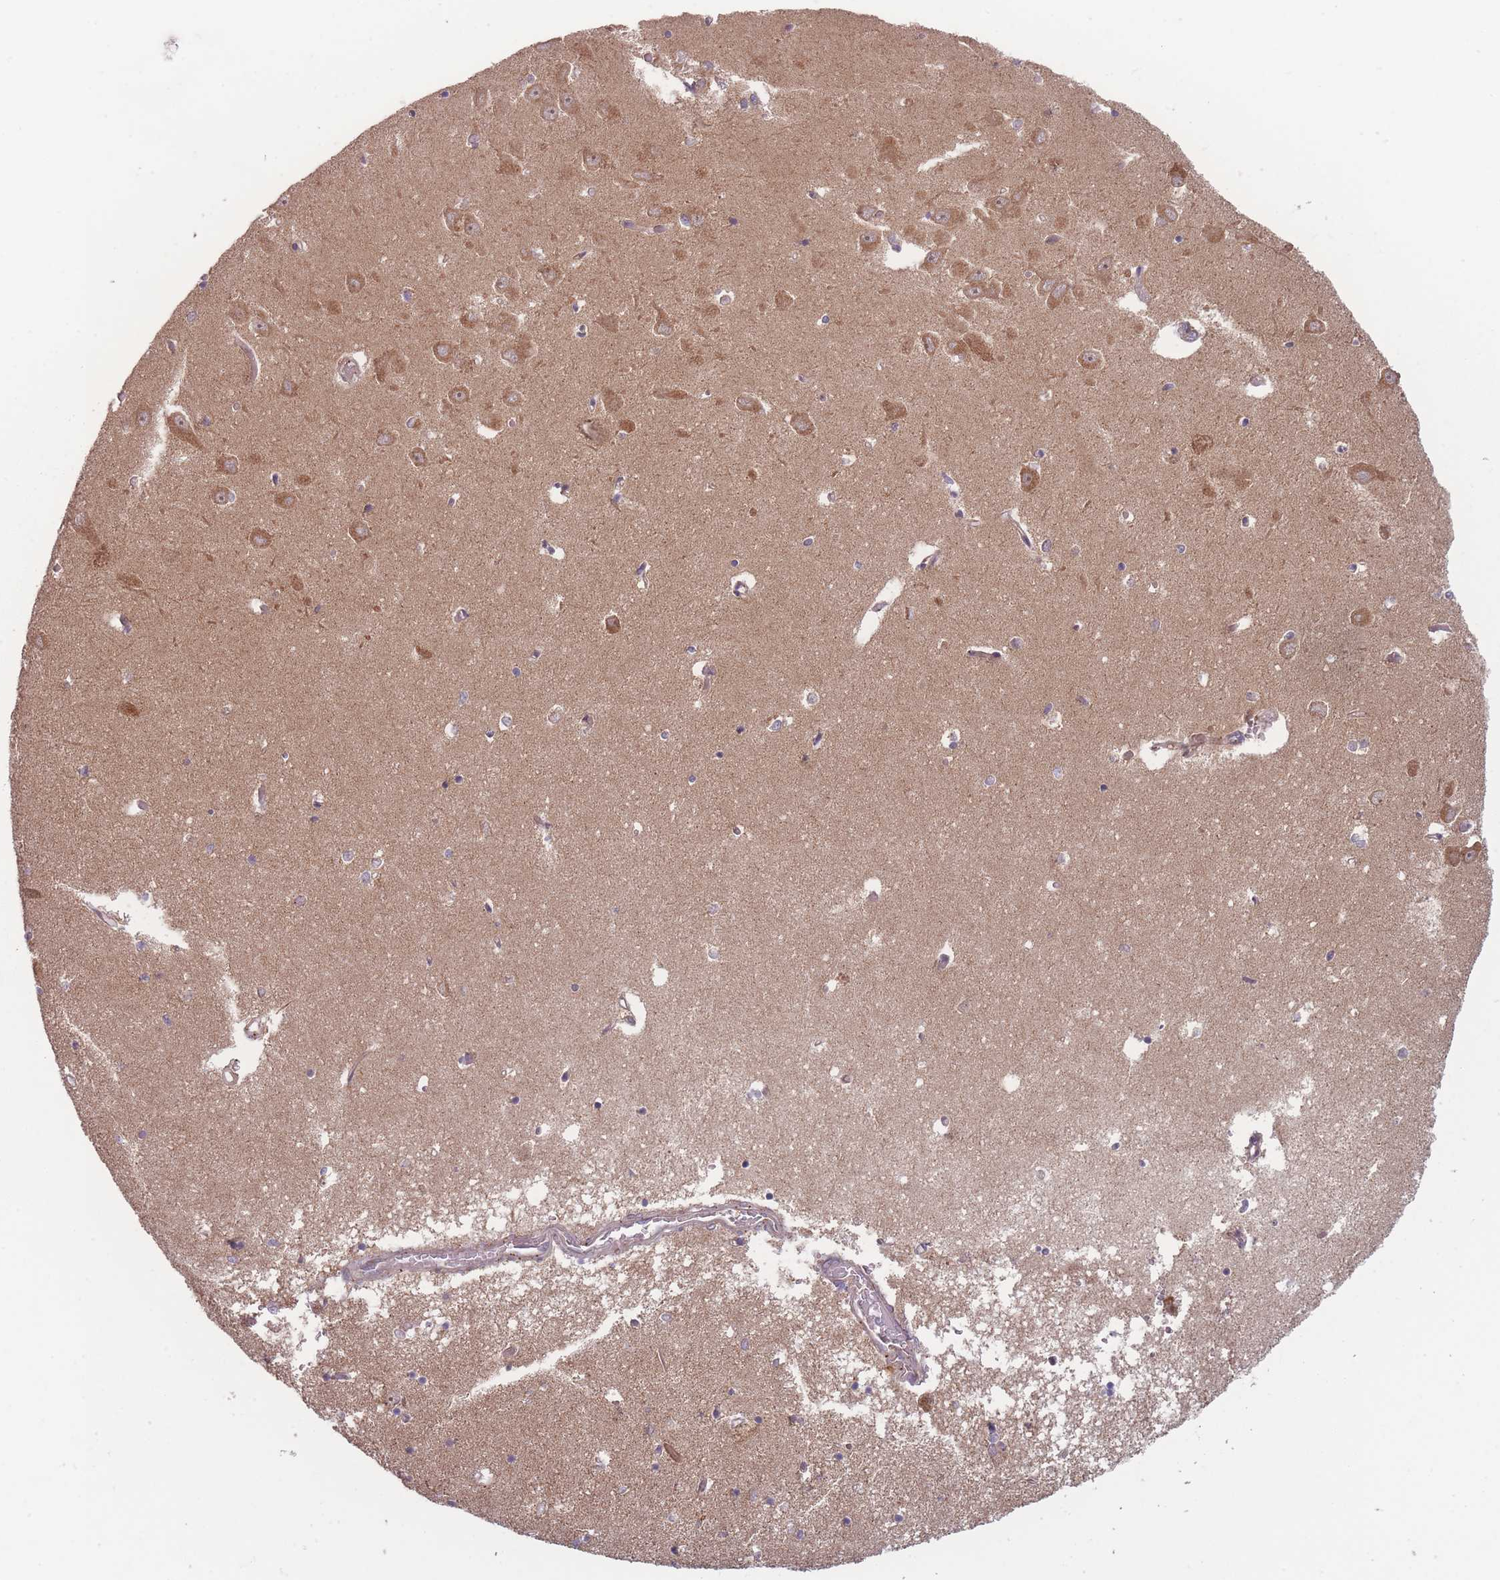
{"staining": {"intensity": "weak", "quantity": "25%-75%", "location": "cytoplasmic/membranous"}, "tissue": "hippocampus", "cell_type": "Glial cells", "image_type": "normal", "snomed": [{"axis": "morphology", "description": "Normal tissue, NOS"}, {"axis": "topography", "description": "Hippocampus"}], "caption": "Protein expression analysis of unremarkable hippocampus demonstrates weak cytoplasmic/membranous staining in about 25%-75% of glial cells. Using DAB (3,3'-diaminobenzidine) (brown) and hematoxylin (blue) stains, captured at high magnification using brightfield microscopy.", "gene": "ATP5MGL", "patient": {"sex": "male", "age": 70}}